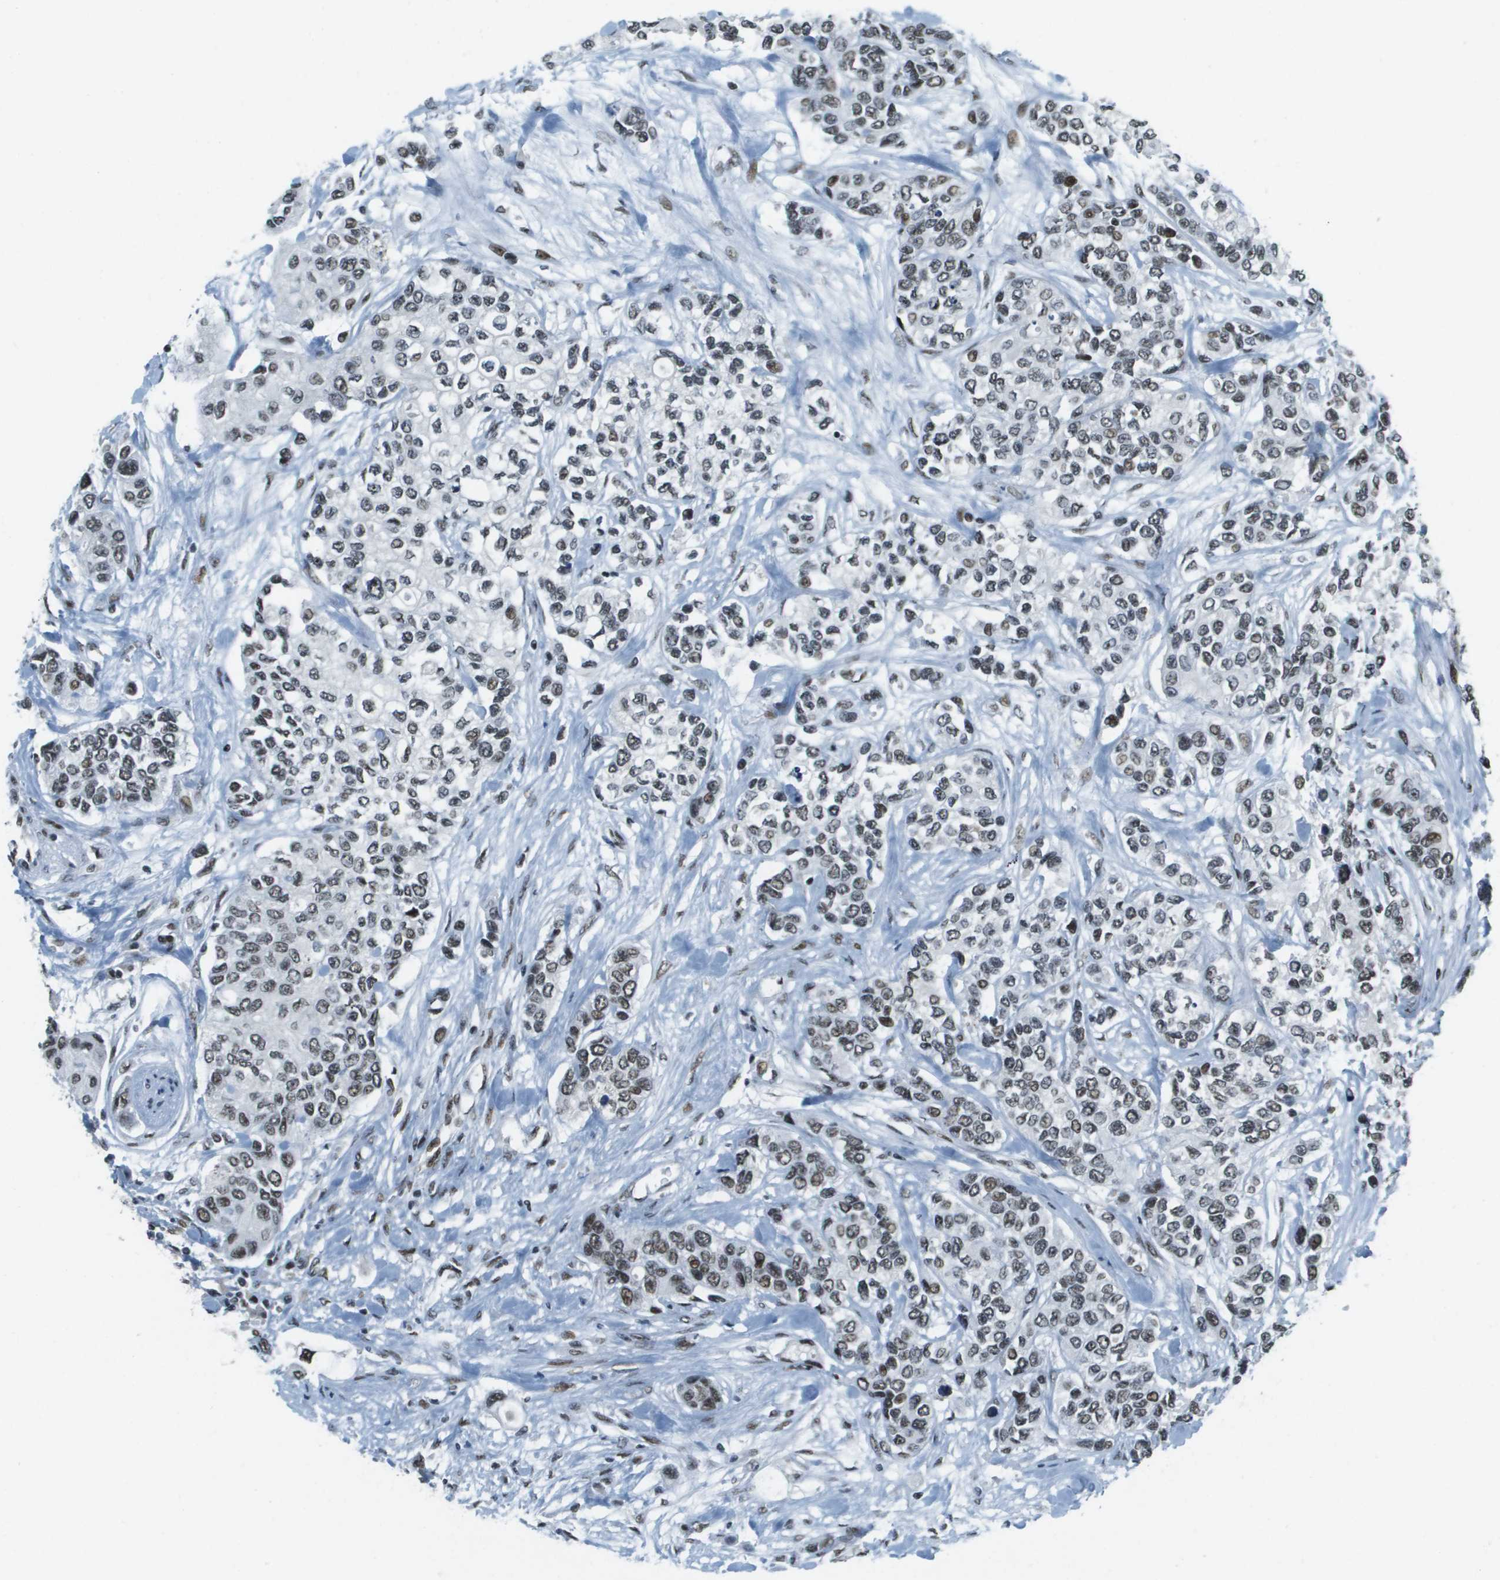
{"staining": {"intensity": "moderate", "quantity": "25%-75%", "location": "nuclear"}, "tissue": "urothelial cancer", "cell_type": "Tumor cells", "image_type": "cancer", "snomed": [{"axis": "morphology", "description": "Urothelial carcinoma, High grade"}, {"axis": "topography", "description": "Urinary bladder"}], "caption": "Immunohistochemistry (DAB (3,3'-diaminobenzidine)) staining of urothelial cancer shows moderate nuclear protein expression in about 25%-75% of tumor cells. (DAB IHC with brightfield microscopy, high magnification).", "gene": "IRF7", "patient": {"sex": "female", "age": 56}}